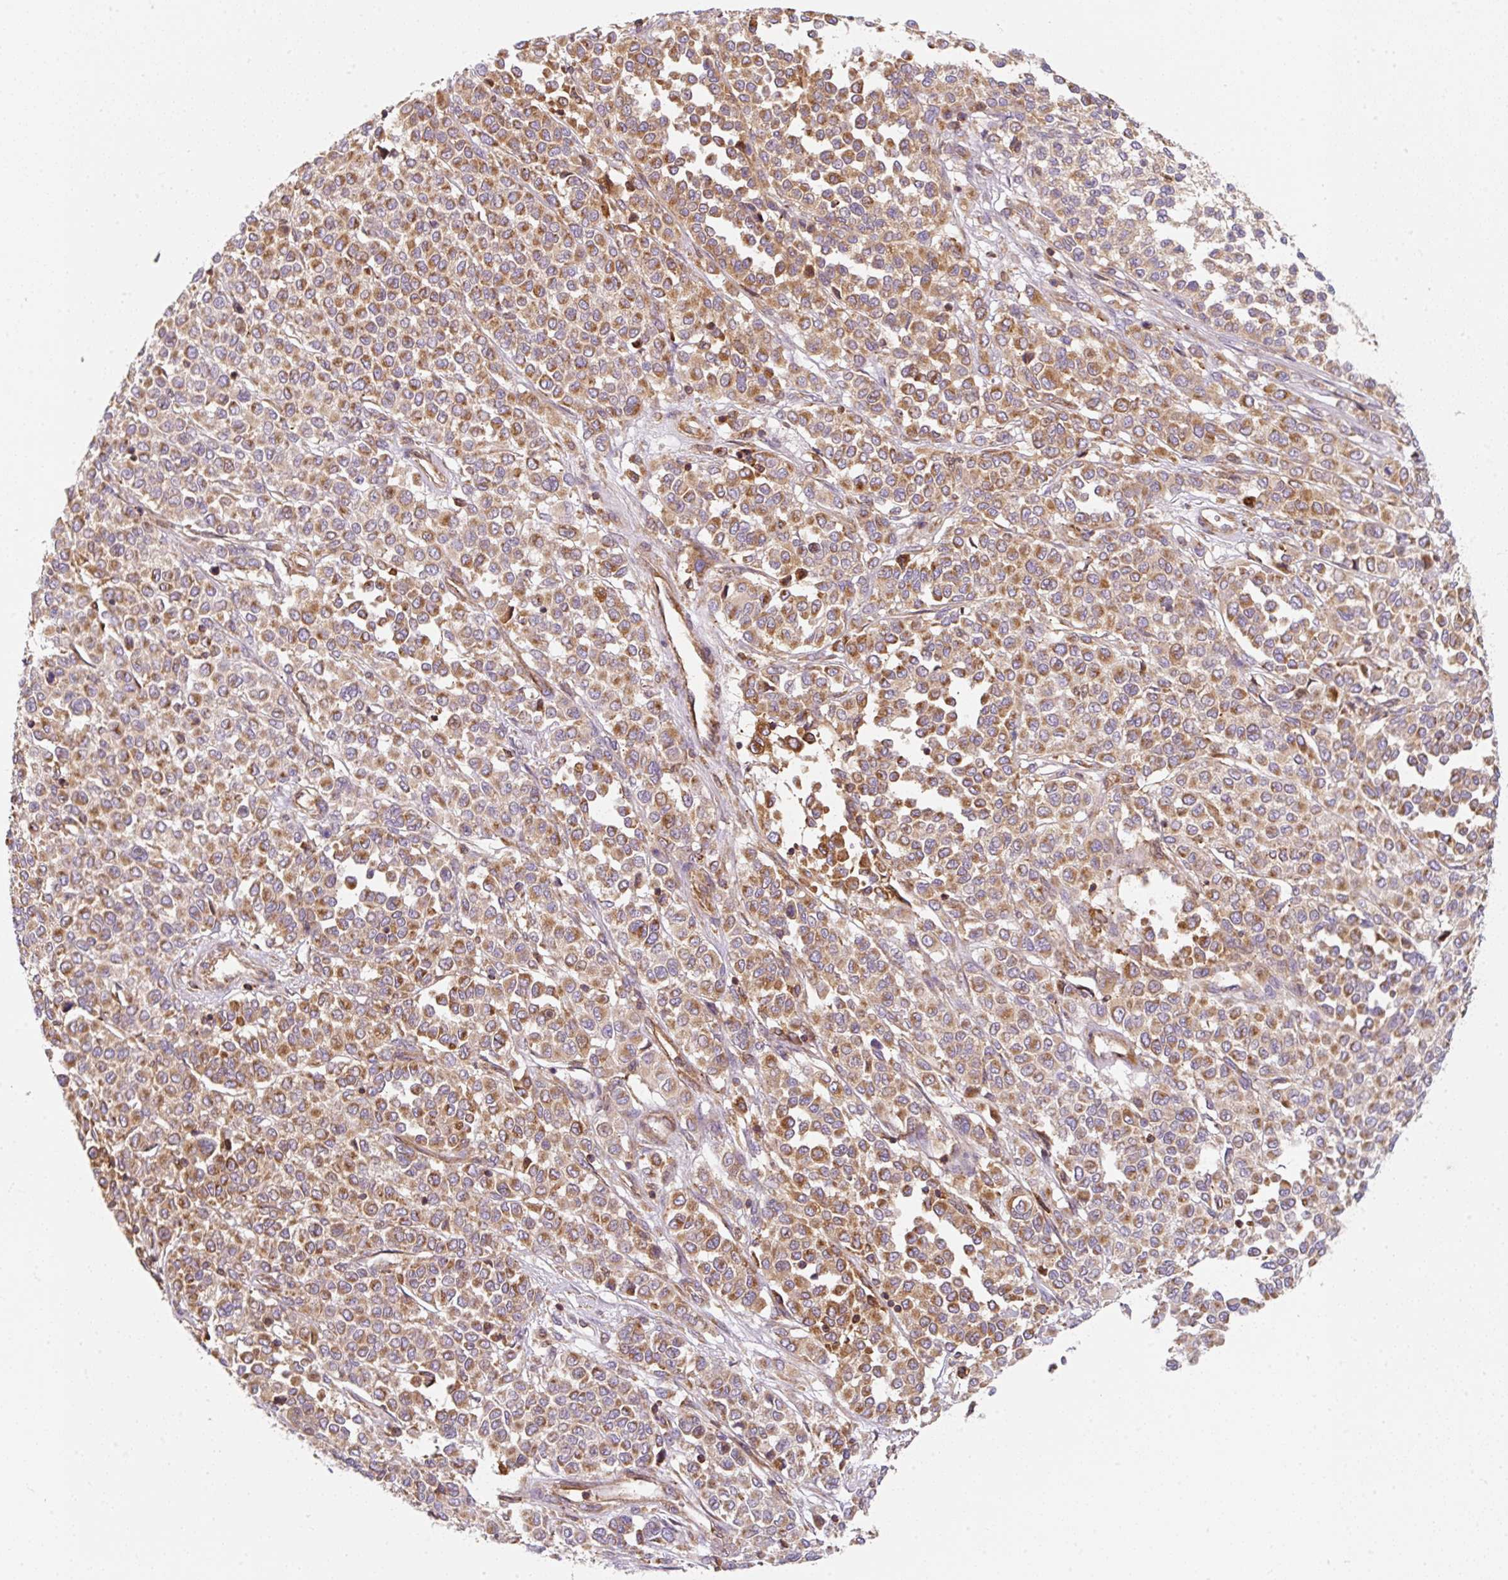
{"staining": {"intensity": "moderate", "quantity": ">75%", "location": "cytoplasmic/membranous"}, "tissue": "melanoma", "cell_type": "Tumor cells", "image_type": "cancer", "snomed": [{"axis": "morphology", "description": "Malignant melanoma, Metastatic site"}, {"axis": "topography", "description": "Pancreas"}], "caption": "Moderate cytoplasmic/membranous protein expression is seen in about >75% of tumor cells in malignant melanoma (metastatic site). The protein is stained brown, and the nuclei are stained in blue (DAB IHC with brightfield microscopy, high magnification).", "gene": "ERAP2", "patient": {"sex": "female", "age": 30}}